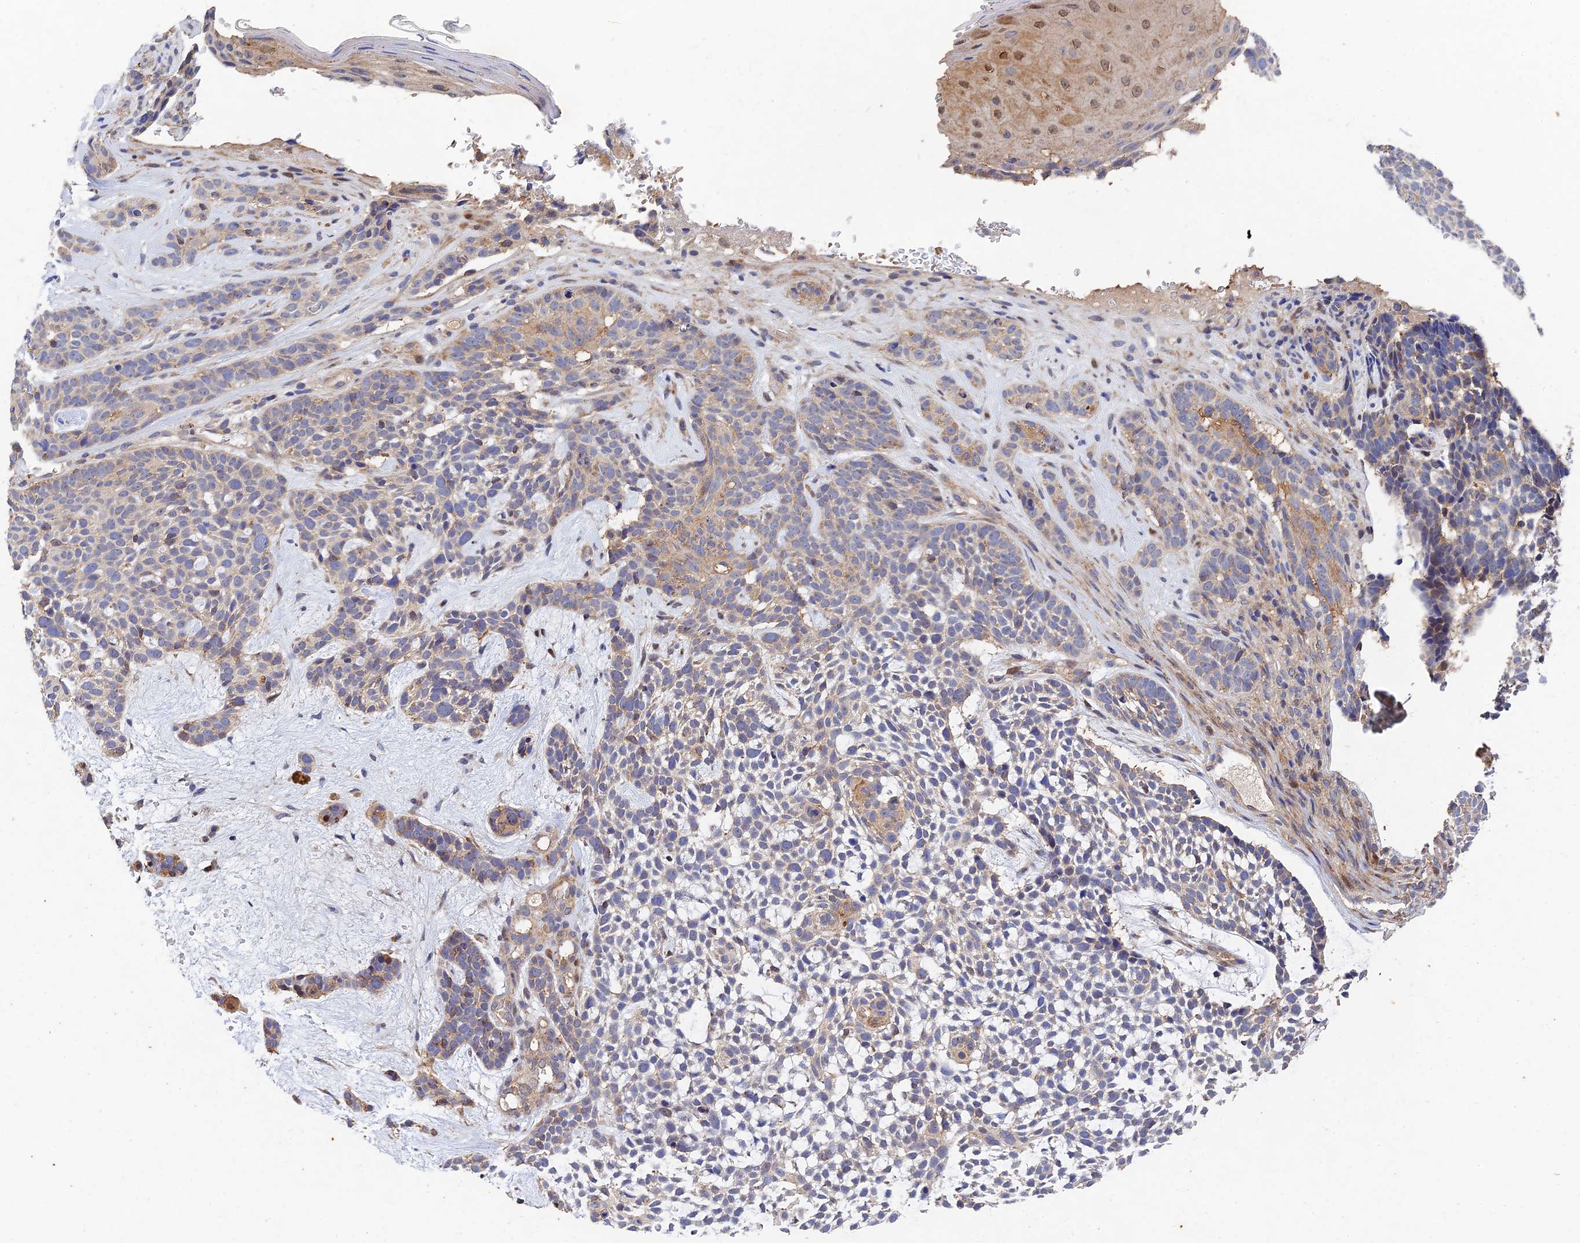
{"staining": {"intensity": "moderate", "quantity": "<25%", "location": "cytoplasmic/membranous"}, "tissue": "skin cancer", "cell_type": "Tumor cells", "image_type": "cancer", "snomed": [{"axis": "morphology", "description": "Basal cell carcinoma"}, {"axis": "topography", "description": "Skin"}], "caption": "Moderate cytoplasmic/membranous positivity for a protein is seen in about <25% of tumor cells of skin cancer (basal cell carcinoma) using immunohistochemistry.", "gene": "SLC38A11", "patient": {"sex": "male", "age": 71}}